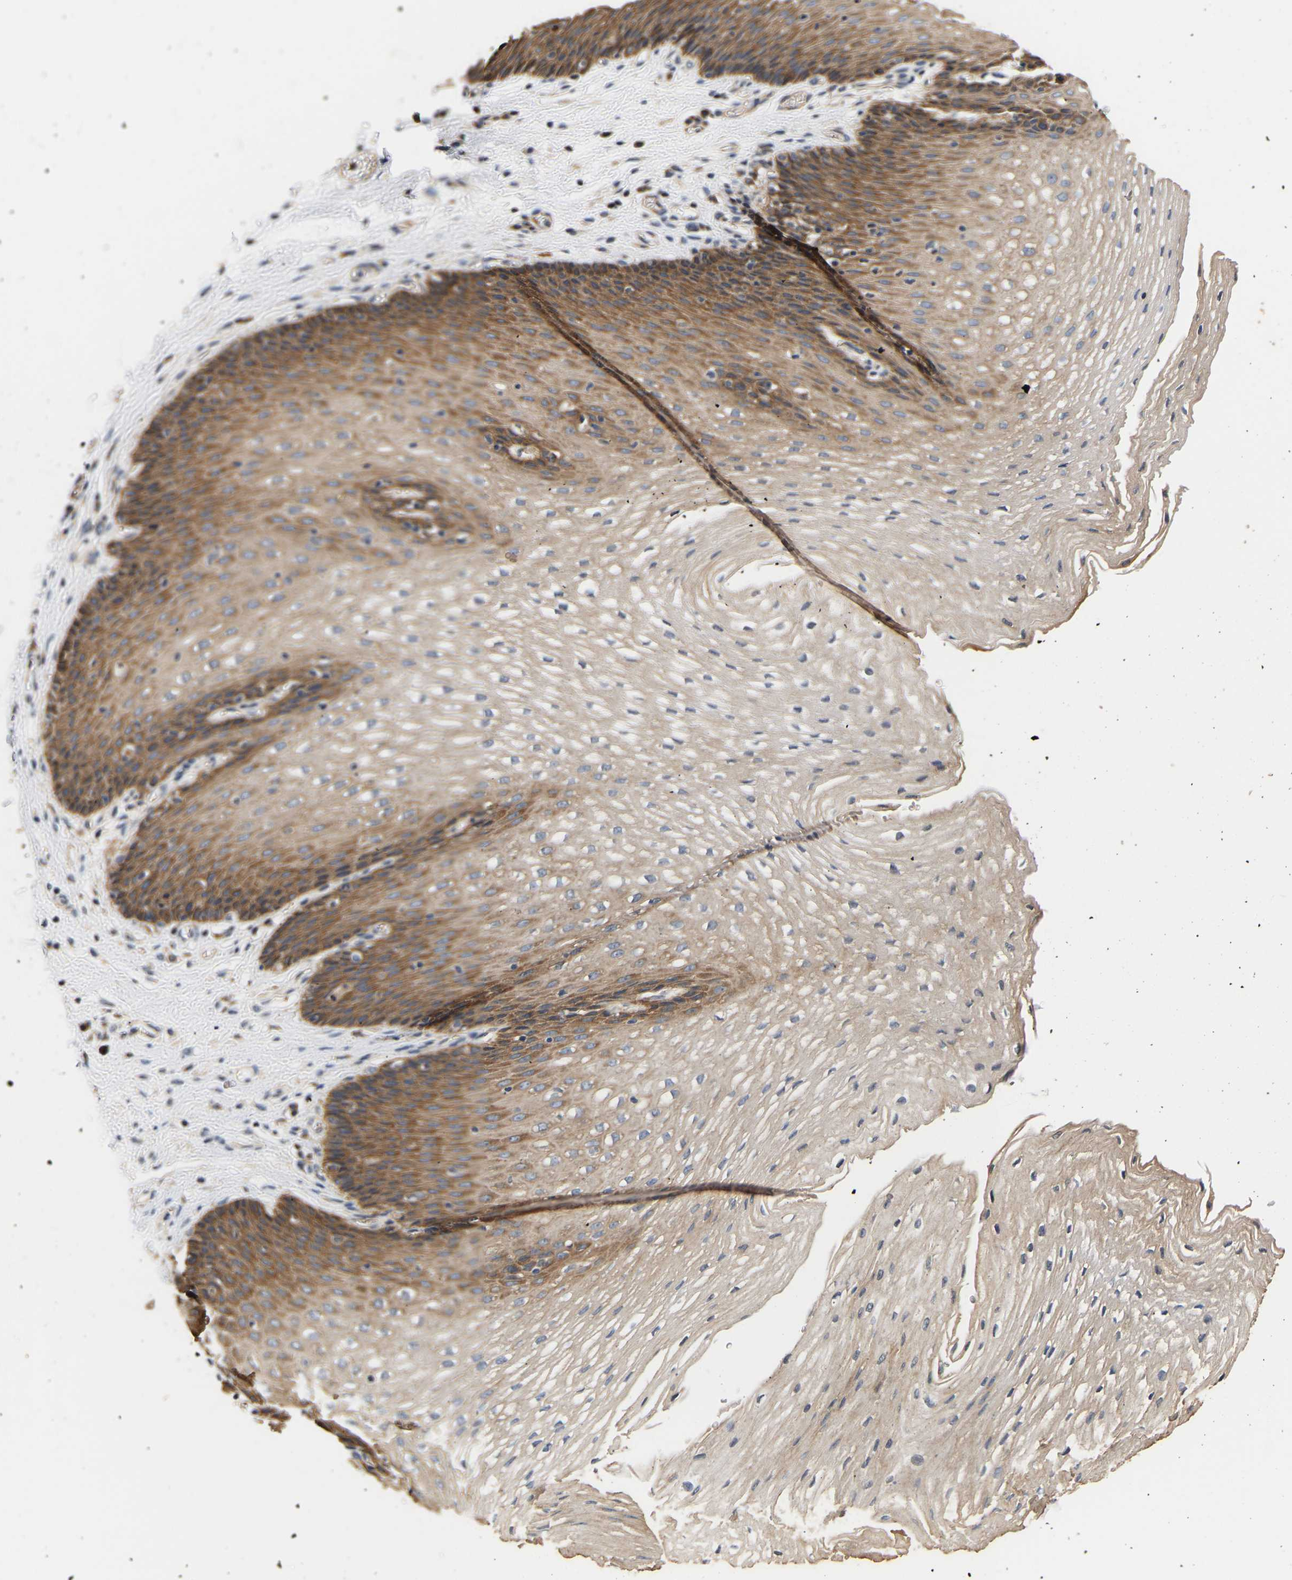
{"staining": {"intensity": "moderate", "quantity": ">75%", "location": "cytoplasmic/membranous"}, "tissue": "esophagus", "cell_type": "Squamous epithelial cells", "image_type": "normal", "snomed": [{"axis": "morphology", "description": "Normal tissue, NOS"}, {"axis": "topography", "description": "Esophagus"}], "caption": "Protein staining shows moderate cytoplasmic/membranous expression in approximately >75% of squamous epithelial cells in benign esophagus. The staining was performed using DAB, with brown indicating positive protein expression. Nuclei are stained blue with hematoxylin.", "gene": "LRBA", "patient": {"sex": "male", "age": 48}}